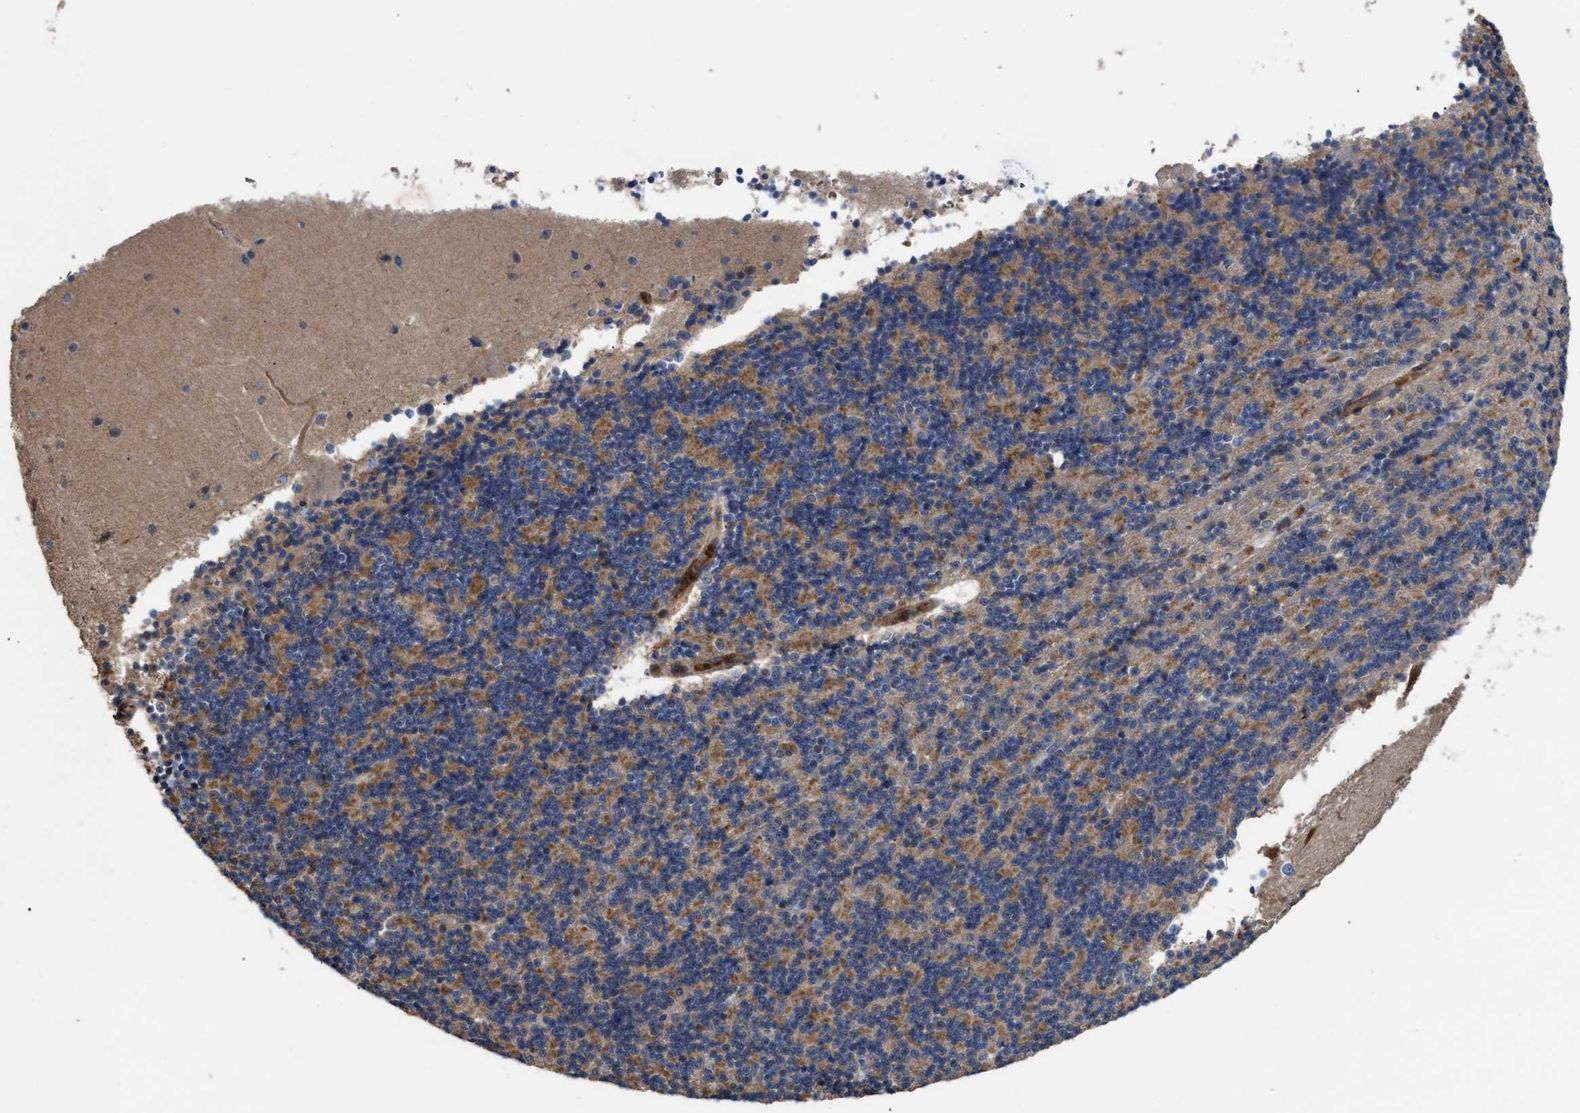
{"staining": {"intensity": "moderate", "quantity": "<25%", "location": "cytoplasmic/membranous"}, "tissue": "cerebellum", "cell_type": "Cells in granular layer", "image_type": "normal", "snomed": [{"axis": "morphology", "description": "Normal tissue, NOS"}, {"axis": "topography", "description": "Cerebellum"}], "caption": "IHC photomicrograph of normal cerebellum: human cerebellum stained using immunohistochemistry (IHC) displays low levels of moderate protein expression localized specifically in the cytoplasmic/membranous of cells in granular layer, appearing as a cytoplasmic/membranous brown color.", "gene": "PTPRE", "patient": {"sex": "female", "age": 19}}